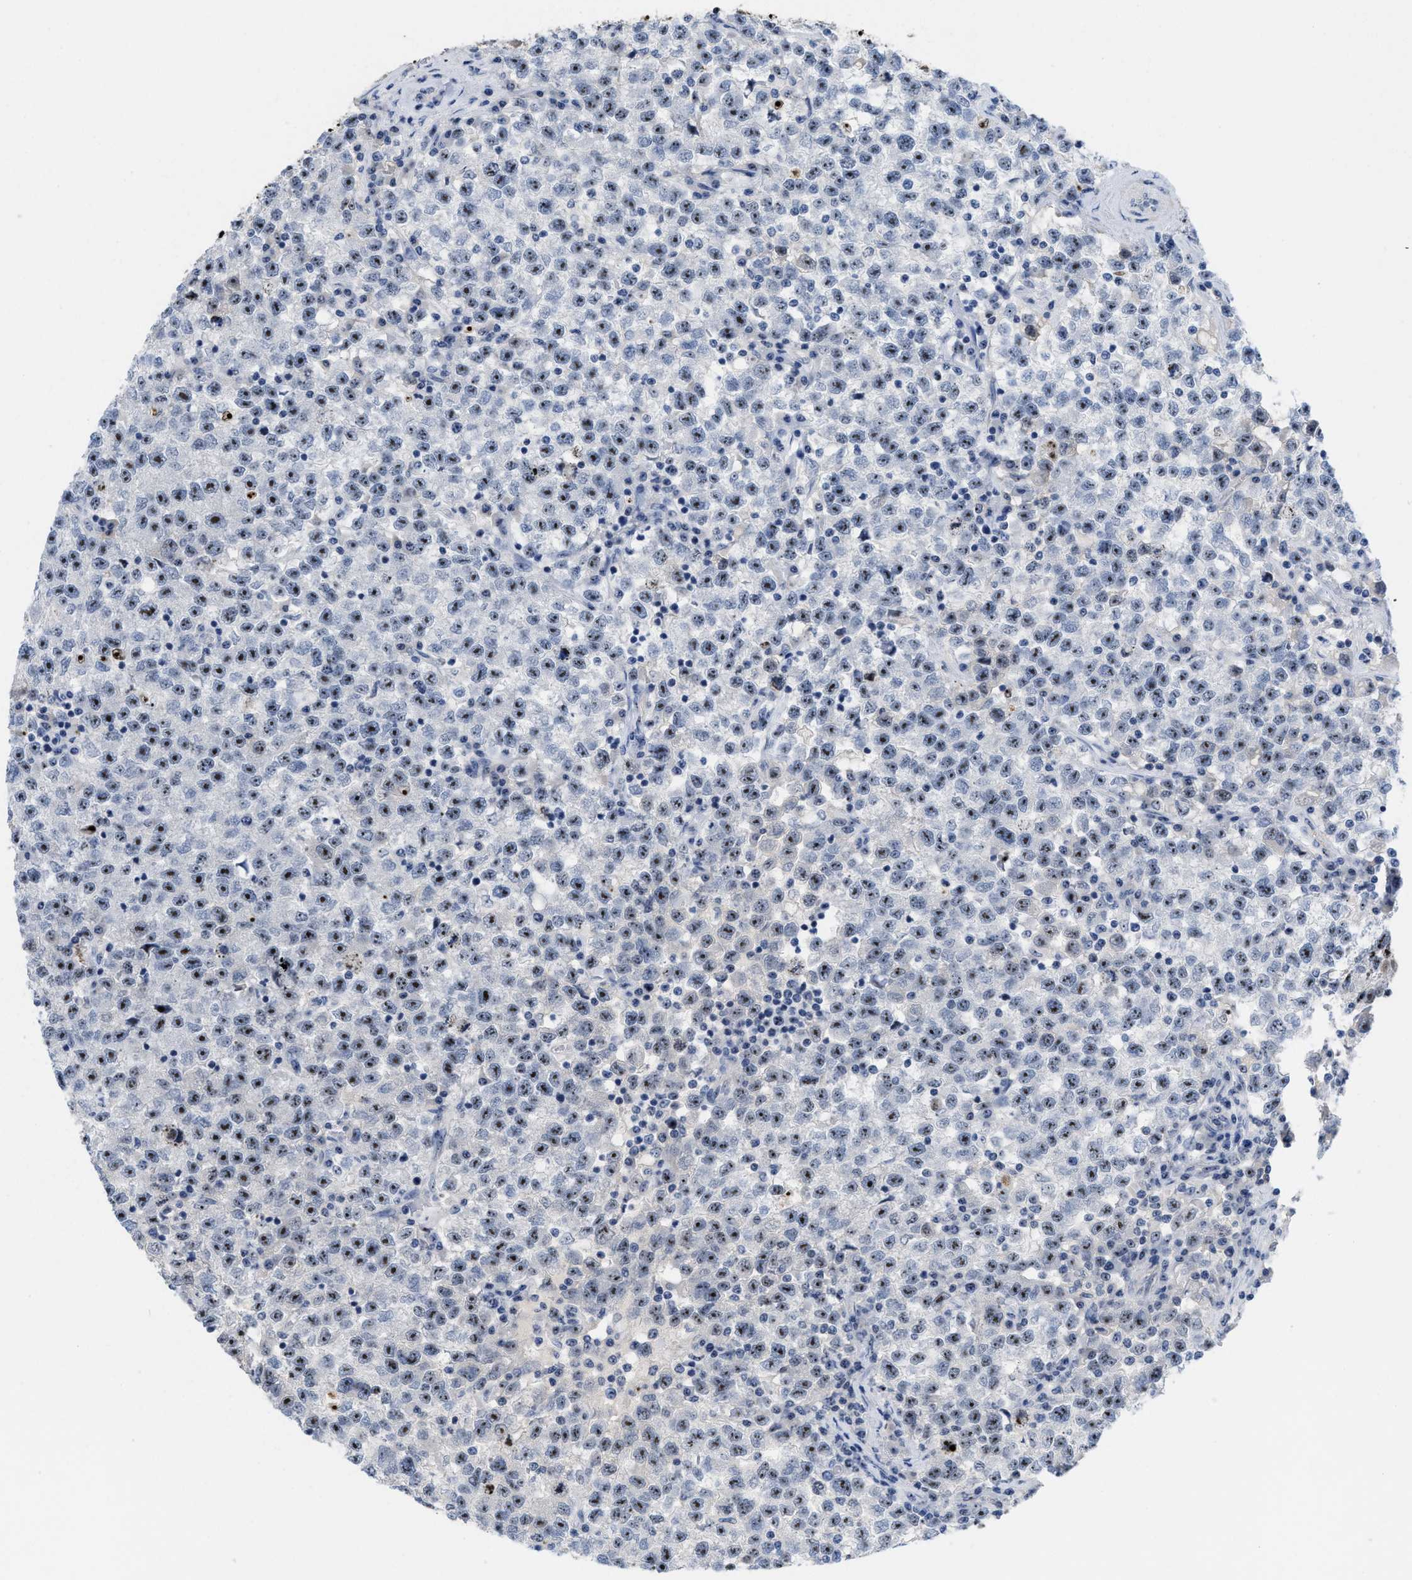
{"staining": {"intensity": "moderate", "quantity": ">75%", "location": "nuclear"}, "tissue": "testis cancer", "cell_type": "Tumor cells", "image_type": "cancer", "snomed": [{"axis": "morphology", "description": "Seminoma, NOS"}, {"axis": "topography", "description": "Testis"}], "caption": "The micrograph shows staining of testis seminoma, revealing moderate nuclear protein staining (brown color) within tumor cells.", "gene": "NOP58", "patient": {"sex": "male", "age": 22}}